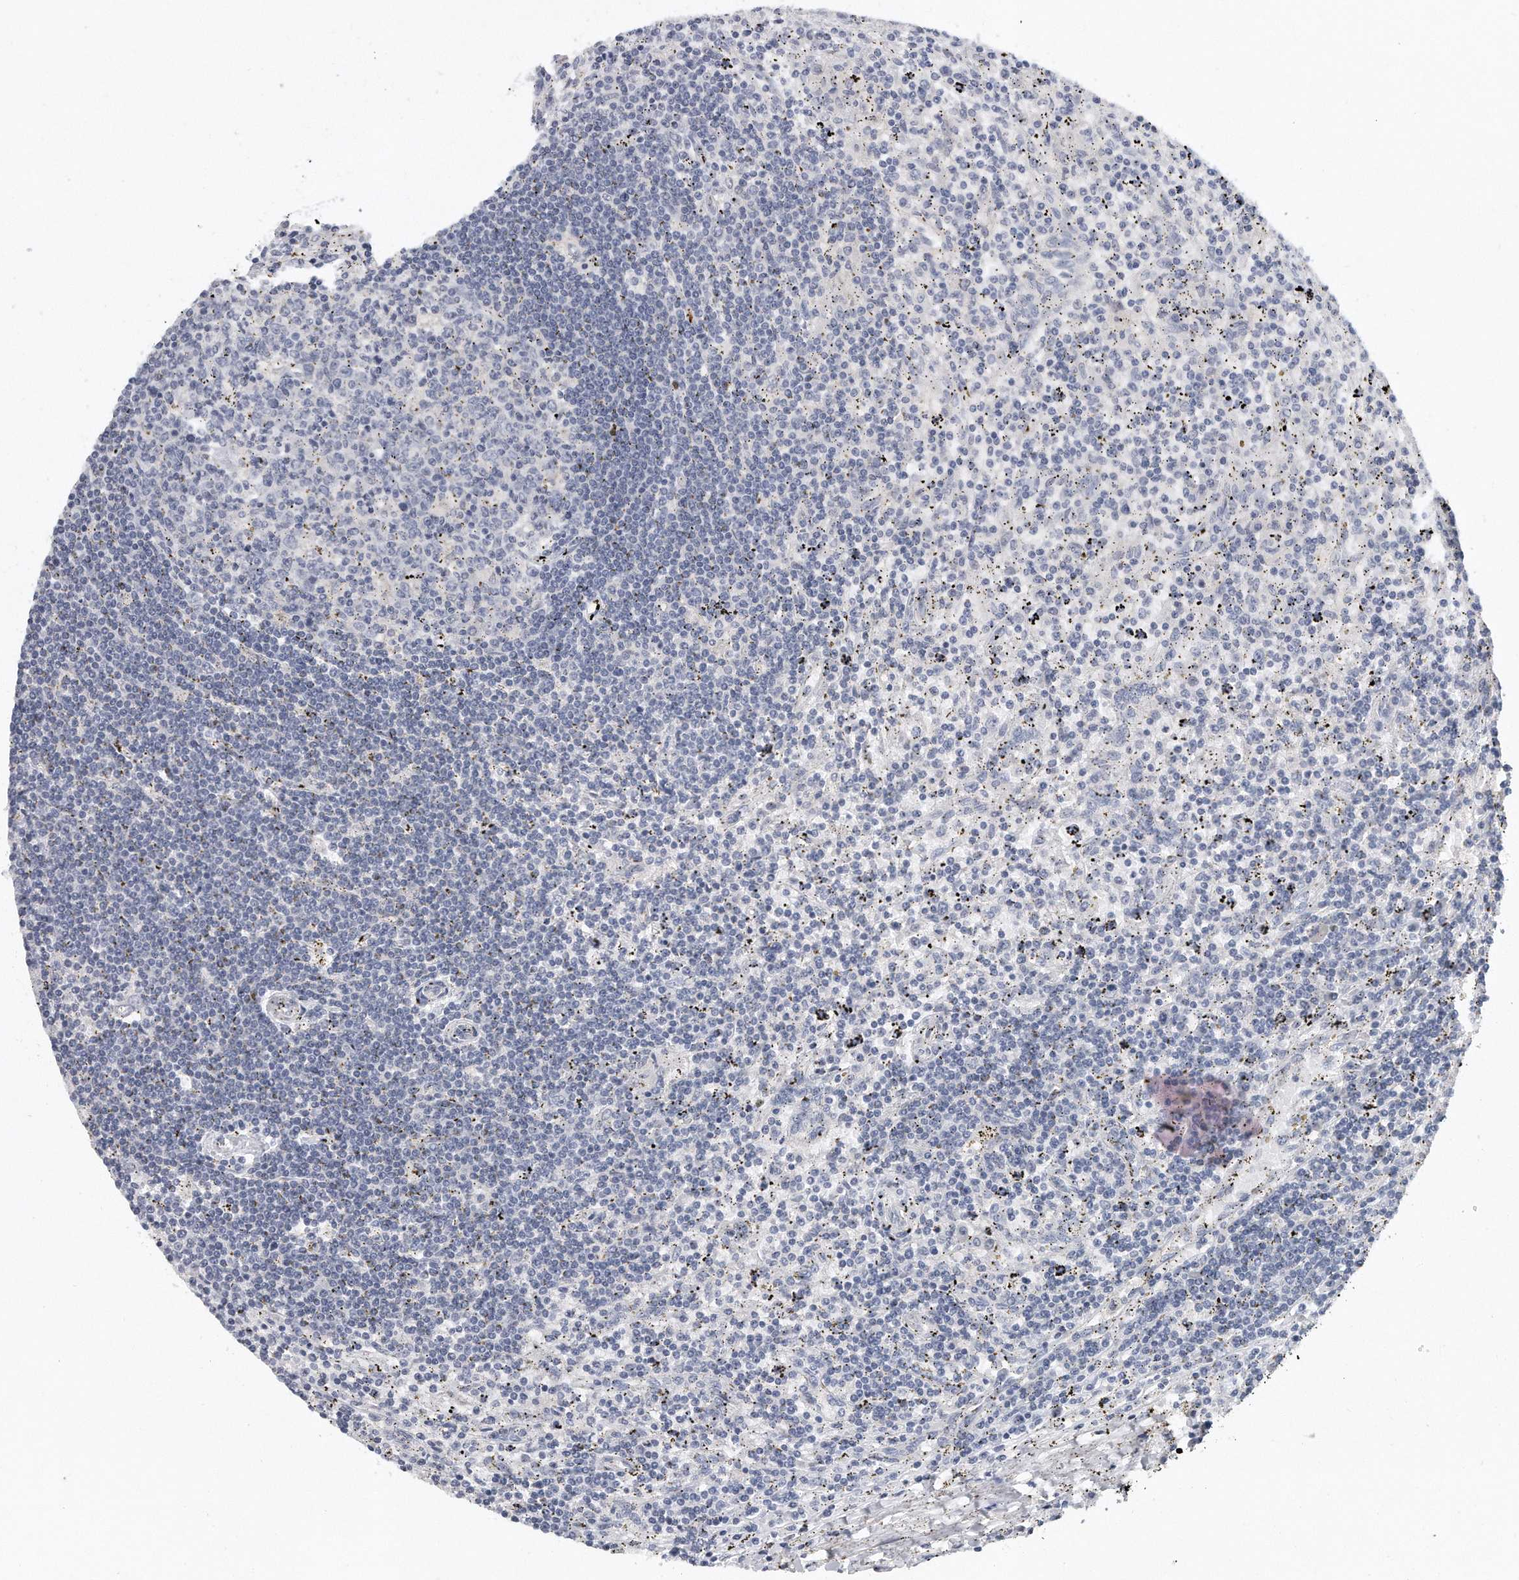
{"staining": {"intensity": "negative", "quantity": "none", "location": "none"}, "tissue": "lymphoma", "cell_type": "Tumor cells", "image_type": "cancer", "snomed": [{"axis": "morphology", "description": "Malignant lymphoma, non-Hodgkin's type, Low grade"}, {"axis": "topography", "description": "Spleen"}], "caption": "Photomicrograph shows no protein staining in tumor cells of lymphoma tissue. (Brightfield microscopy of DAB (3,3'-diaminobenzidine) immunohistochemistry (IHC) at high magnification).", "gene": "KLHL7", "patient": {"sex": "male", "age": 76}}